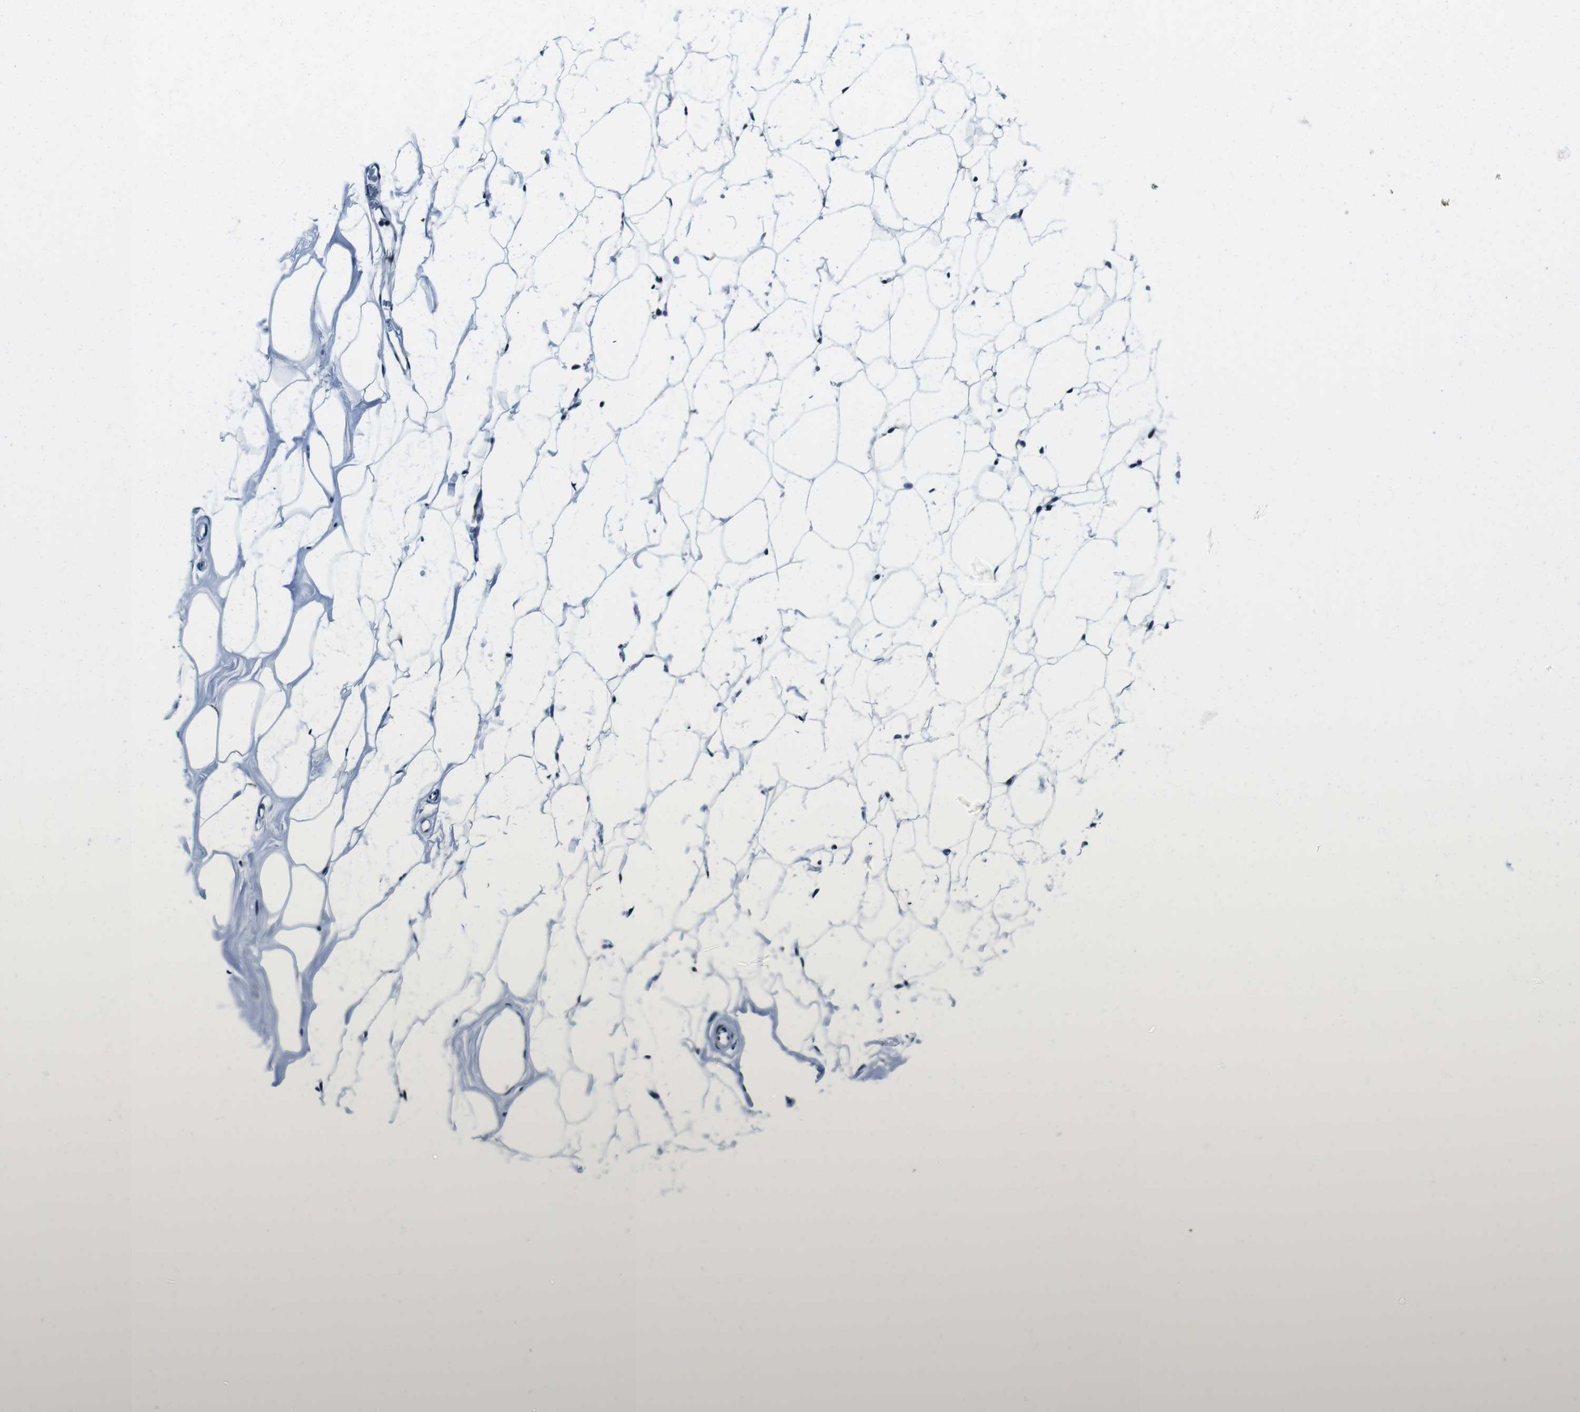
{"staining": {"intensity": "negative", "quantity": "none", "location": "none"}, "tissue": "adipose tissue", "cell_type": "Adipocytes", "image_type": "normal", "snomed": [{"axis": "morphology", "description": "Normal tissue, NOS"}, {"axis": "topography", "description": "Breast"}, {"axis": "topography", "description": "Soft tissue"}], "caption": "Adipose tissue stained for a protein using IHC exhibits no staining adipocytes.", "gene": "FAR2", "patient": {"sex": "female", "age": 75}}